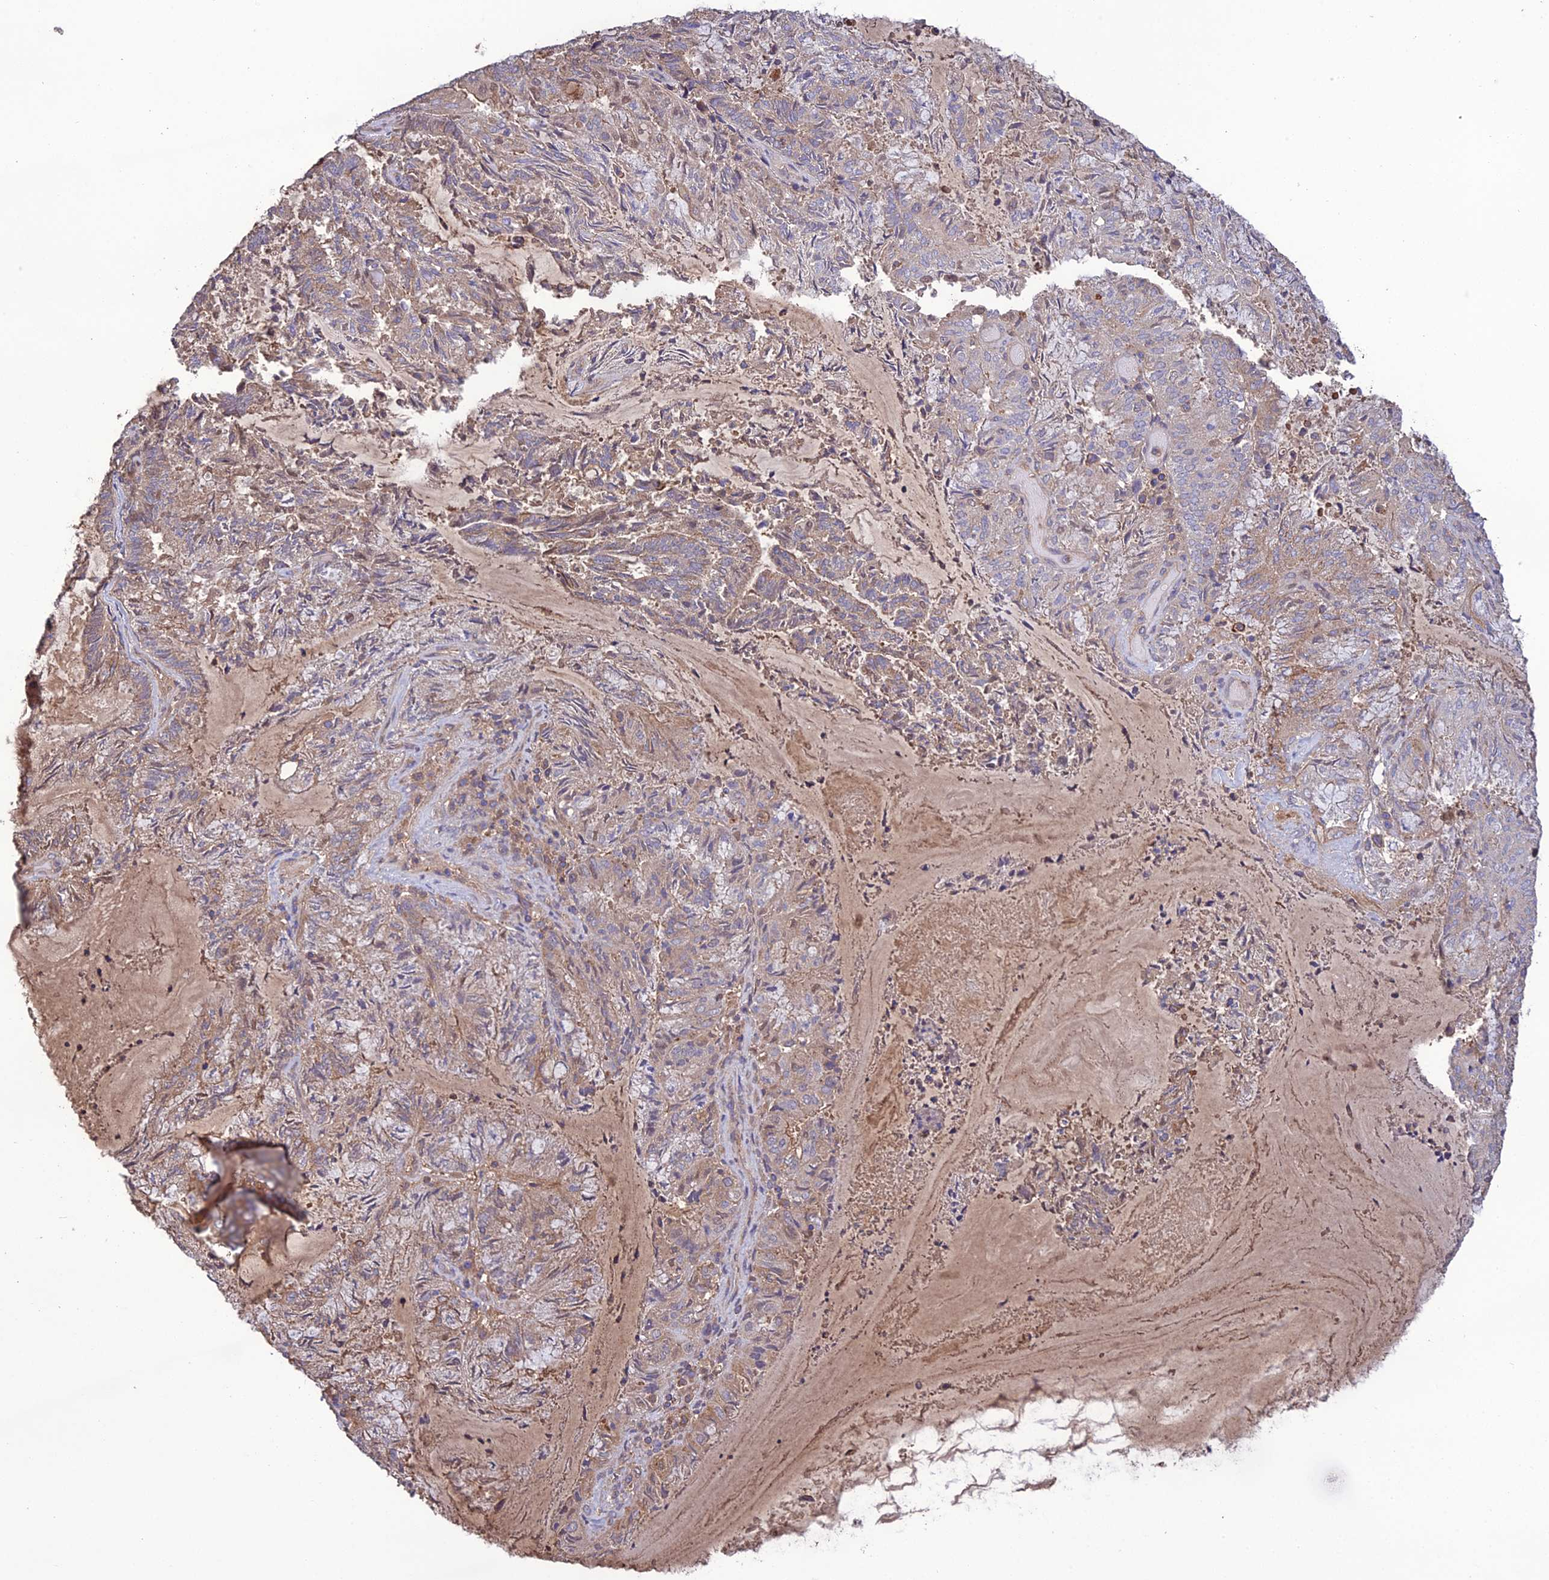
{"staining": {"intensity": "moderate", "quantity": "<25%", "location": "cytoplasmic/membranous"}, "tissue": "endometrial cancer", "cell_type": "Tumor cells", "image_type": "cancer", "snomed": [{"axis": "morphology", "description": "Adenocarcinoma, NOS"}, {"axis": "topography", "description": "Endometrium"}], "caption": "Approximately <25% of tumor cells in adenocarcinoma (endometrial) show moderate cytoplasmic/membranous protein positivity as visualized by brown immunohistochemical staining.", "gene": "GALR2", "patient": {"sex": "female", "age": 80}}